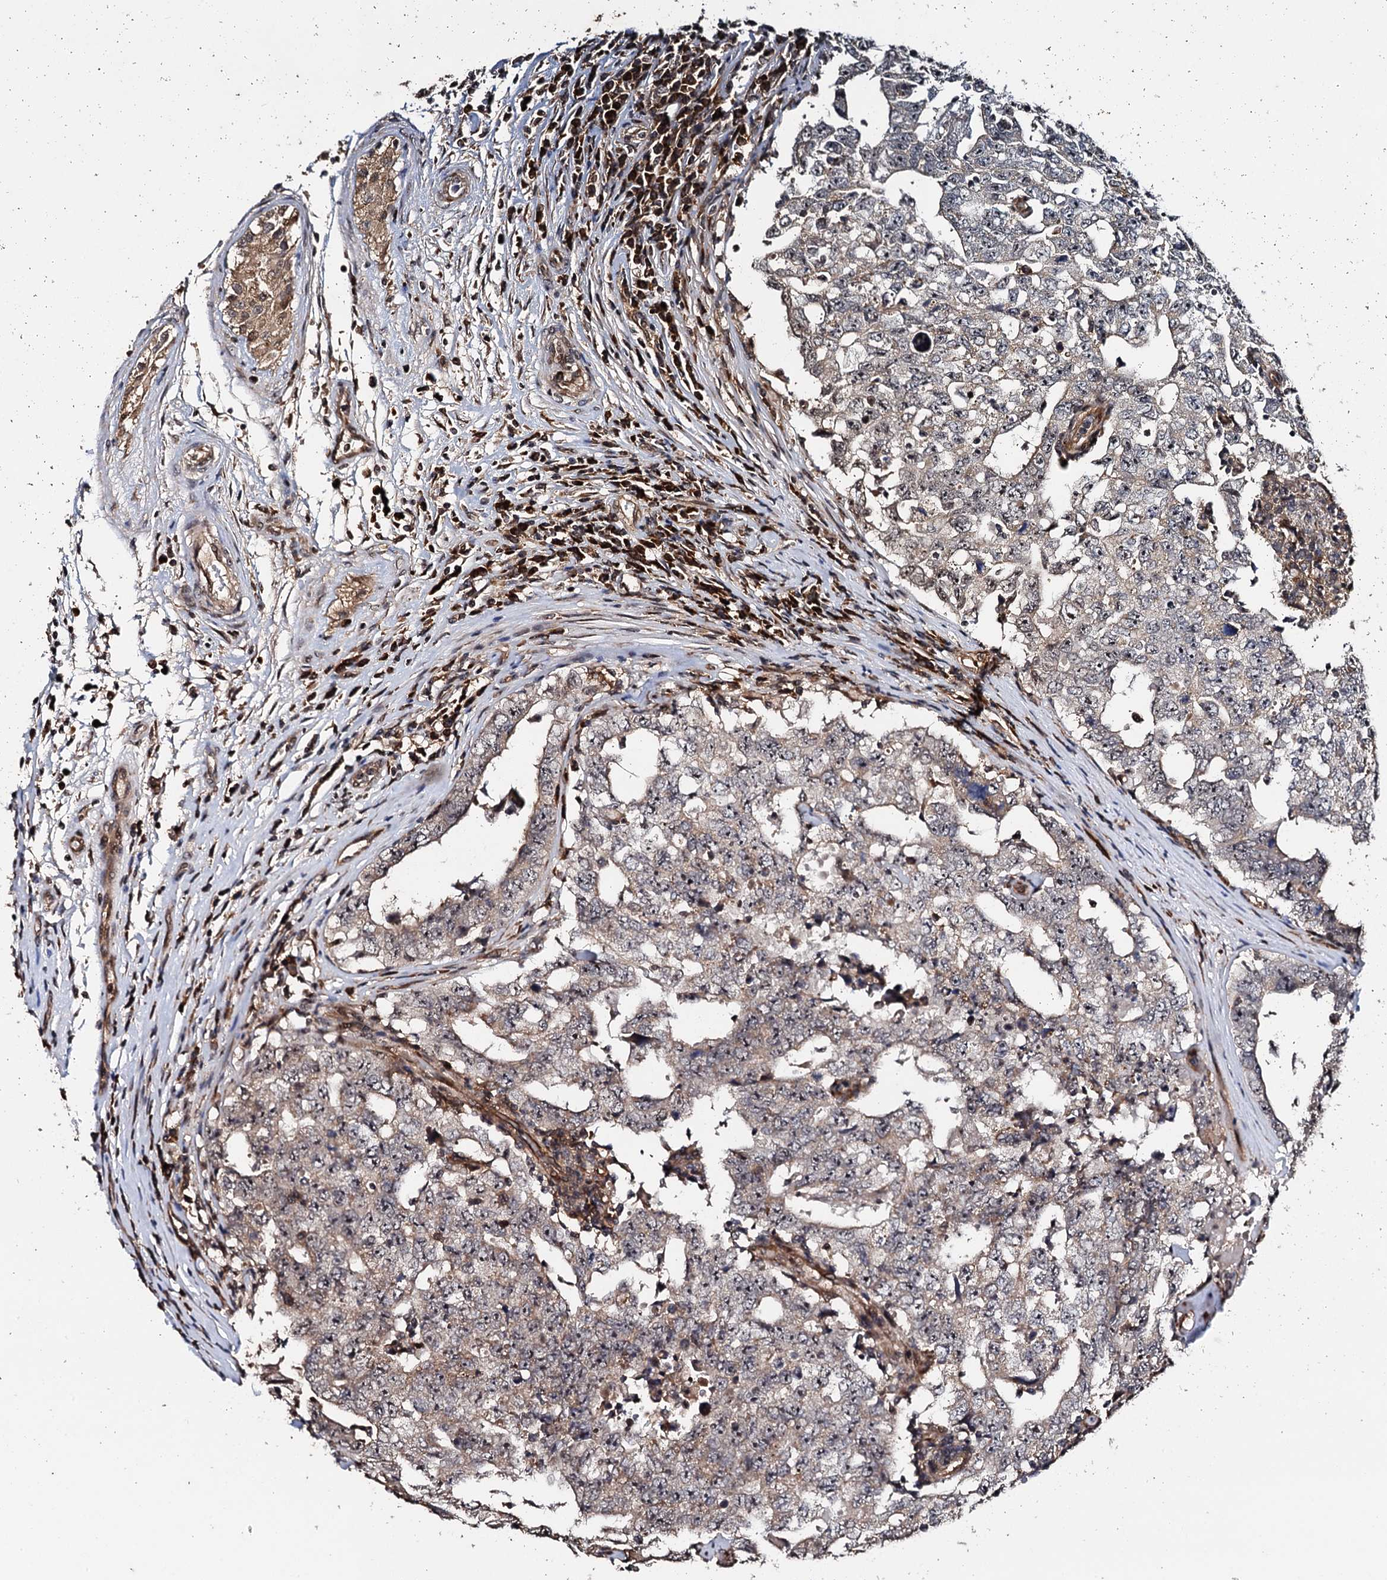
{"staining": {"intensity": "weak", "quantity": "<25%", "location": "cytoplasmic/membranous"}, "tissue": "testis cancer", "cell_type": "Tumor cells", "image_type": "cancer", "snomed": [{"axis": "morphology", "description": "Carcinoma, Embryonal, NOS"}, {"axis": "topography", "description": "Testis"}], "caption": "Immunohistochemical staining of human testis cancer (embryonal carcinoma) reveals no significant expression in tumor cells.", "gene": "FAM111A", "patient": {"sex": "male", "age": 26}}